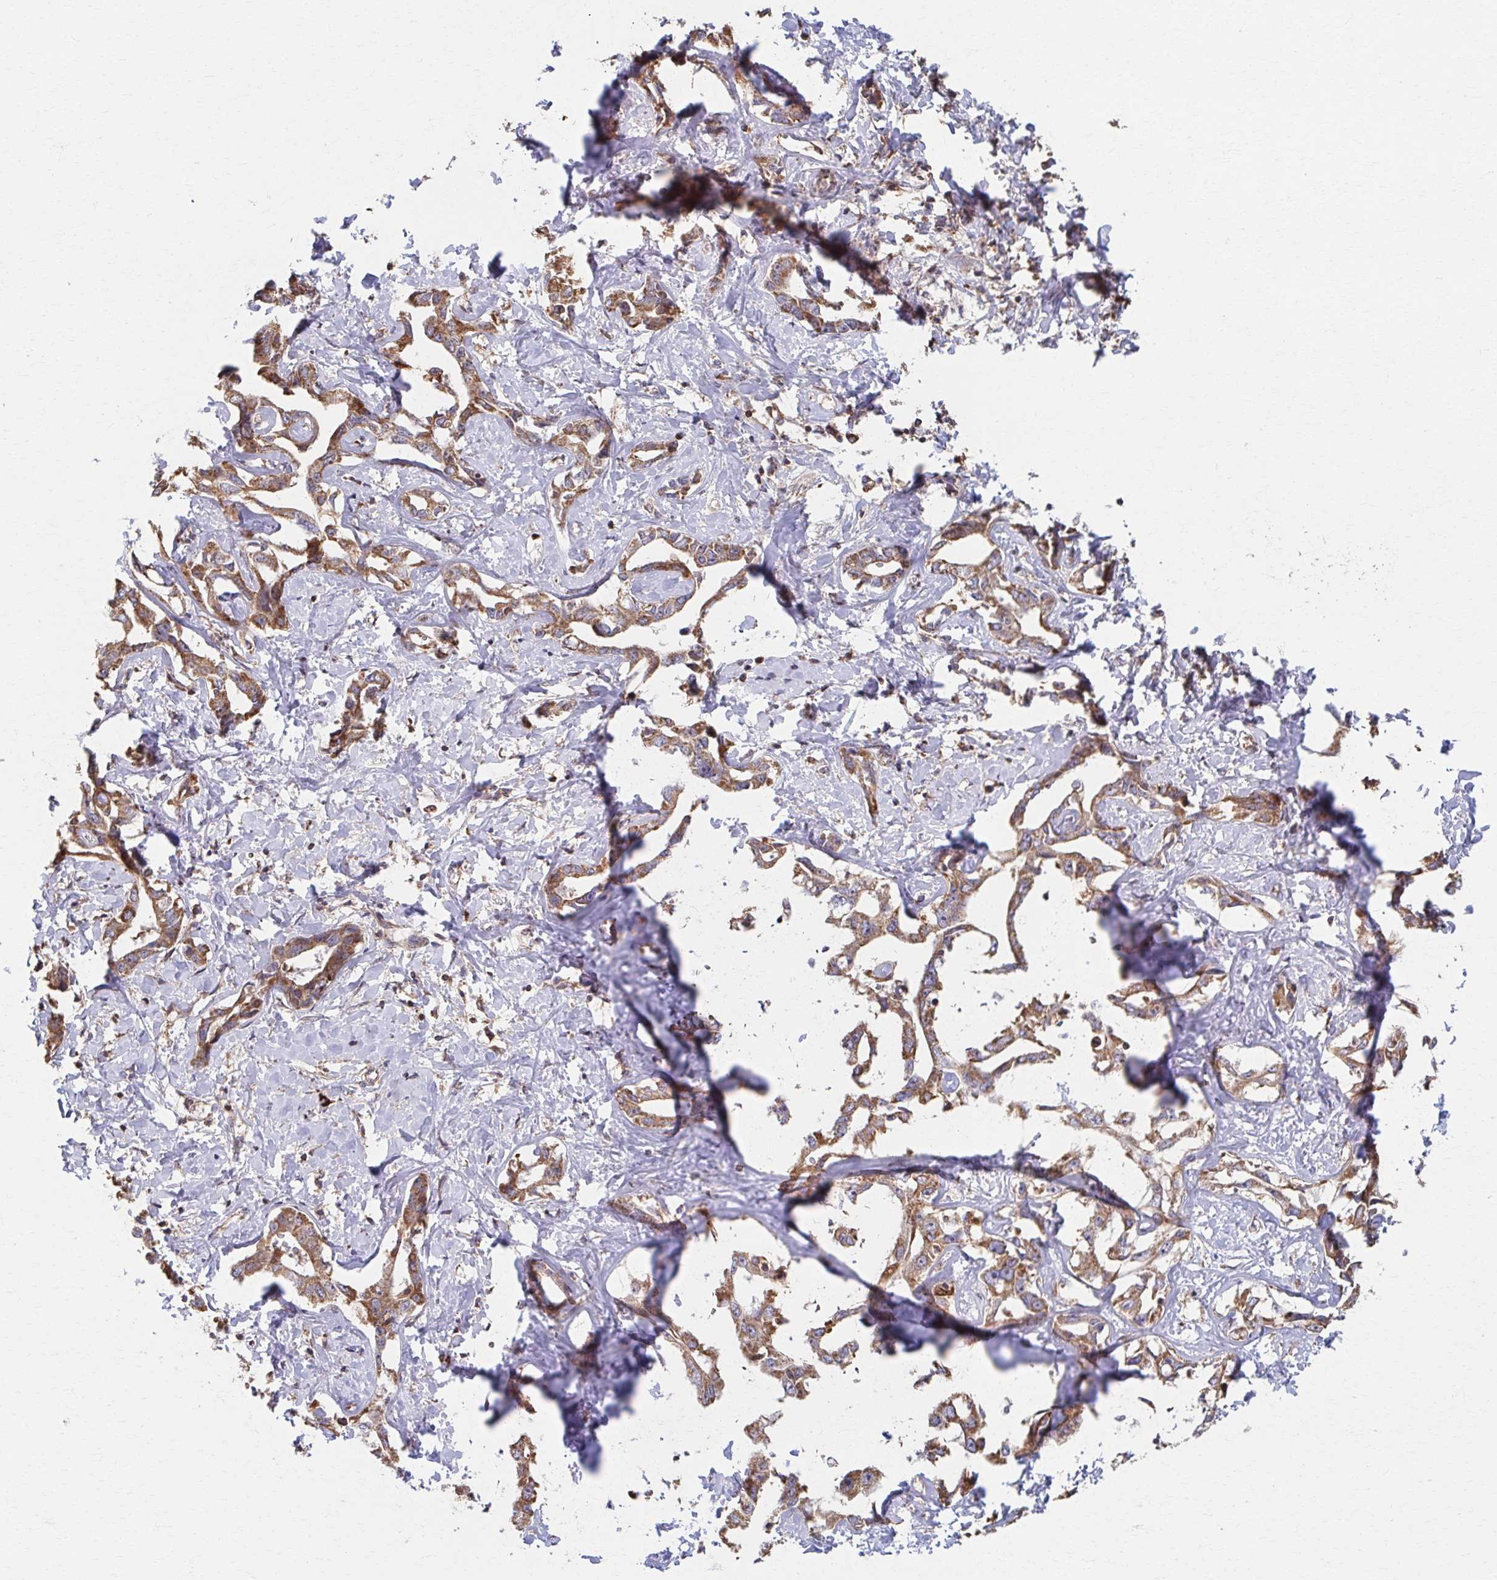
{"staining": {"intensity": "moderate", "quantity": ">75%", "location": "cytoplasmic/membranous"}, "tissue": "liver cancer", "cell_type": "Tumor cells", "image_type": "cancer", "snomed": [{"axis": "morphology", "description": "Cholangiocarcinoma"}, {"axis": "topography", "description": "Liver"}], "caption": "Immunohistochemistry of liver cholangiocarcinoma displays medium levels of moderate cytoplasmic/membranous positivity in about >75% of tumor cells.", "gene": "KLHL34", "patient": {"sex": "male", "age": 59}}